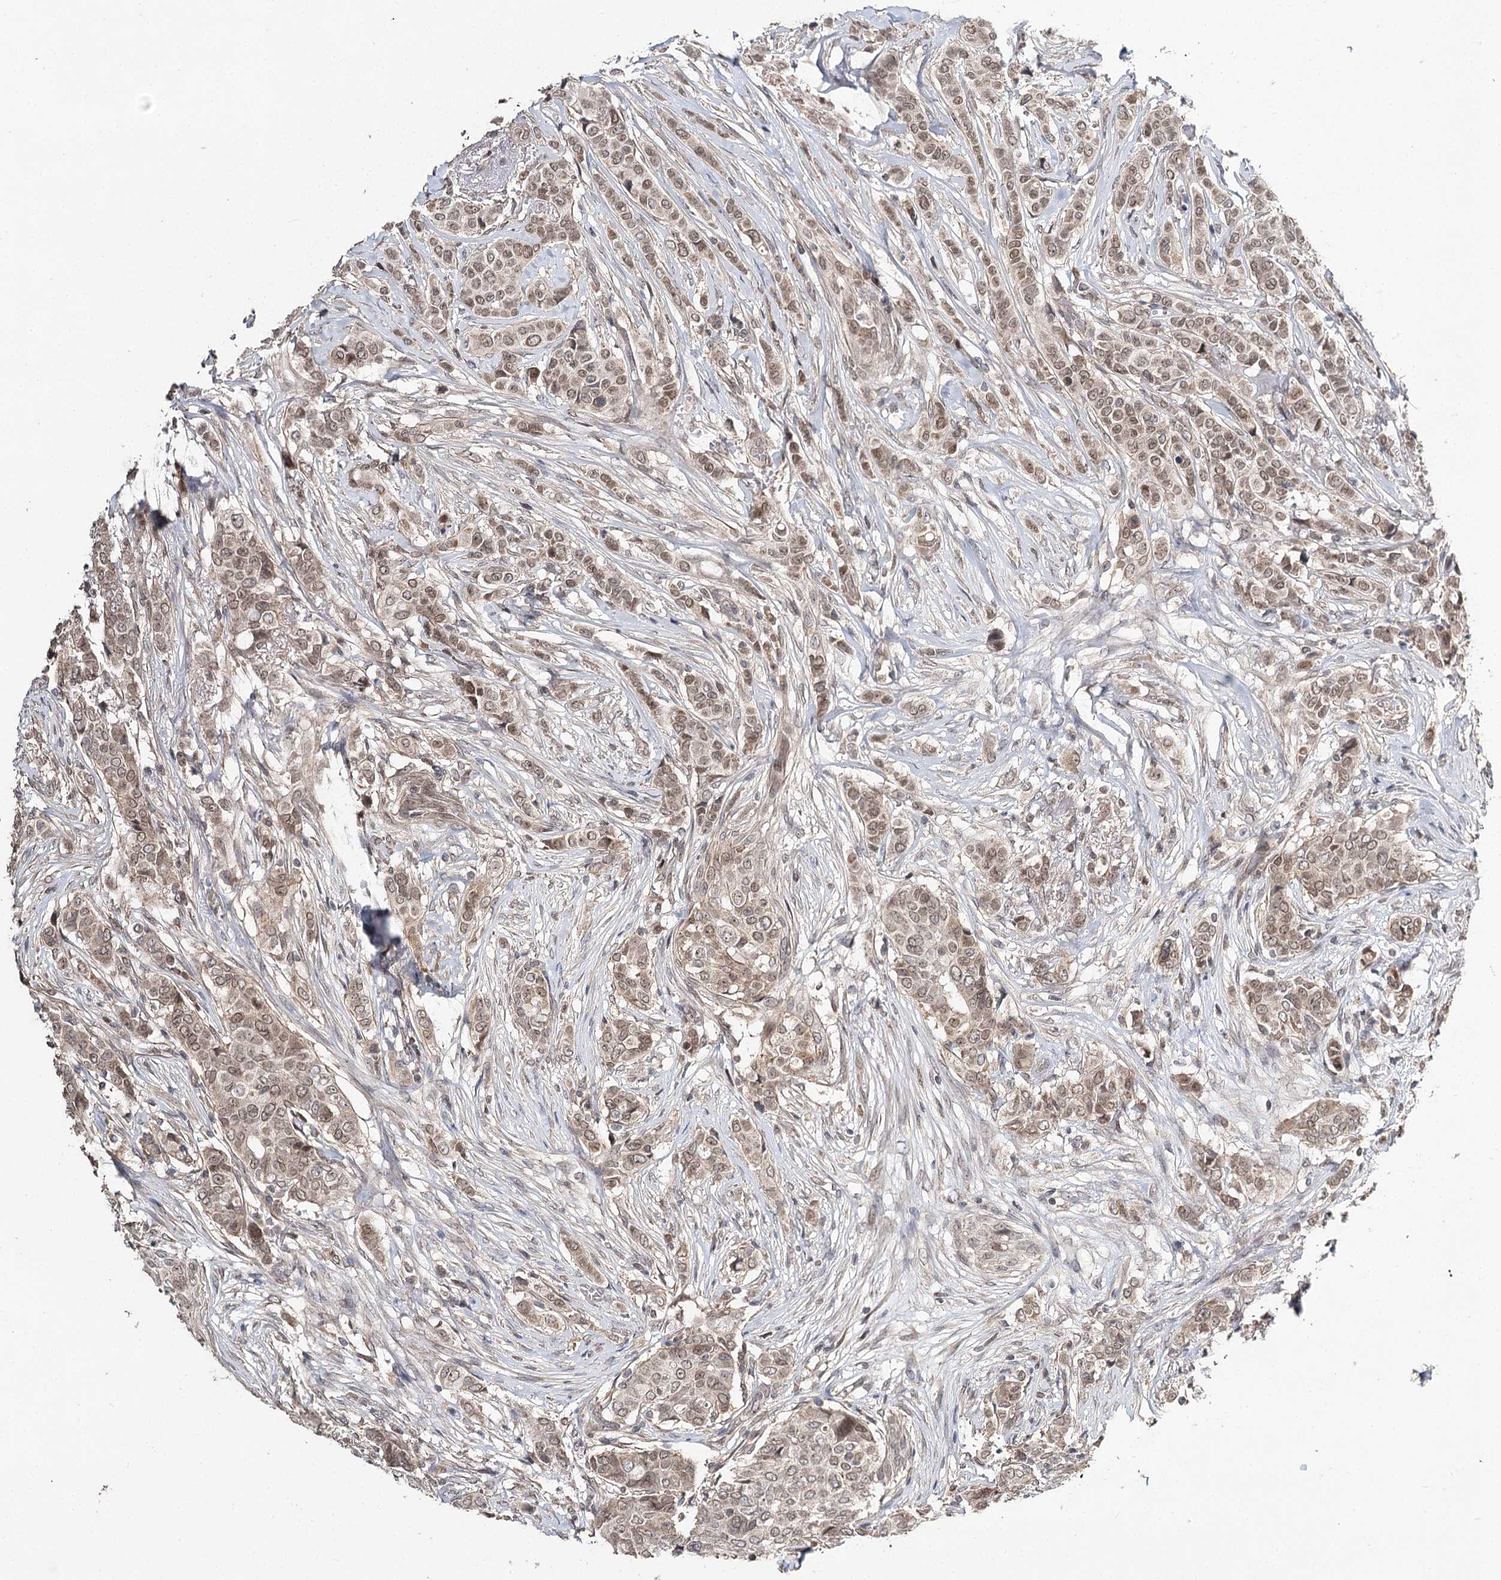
{"staining": {"intensity": "weak", "quantity": ">75%", "location": "cytoplasmic/membranous,nuclear"}, "tissue": "breast cancer", "cell_type": "Tumor cells", "image_type": "cancer", "snomed": [{"axis": "morphology", "description": "Lobular carcinoma"}, {"axis": "topography", "description": "Breast"}], "caption": "This photomicrograph exhibits IHC staining of breast cancer (lobular carcinoma), with low weak cytoplasmic/membranous and nuclear staining in approximately >75% of tumor cells.", "gene": "NOPCHAP1", "patient": {"sex": "female", "age": 51}}